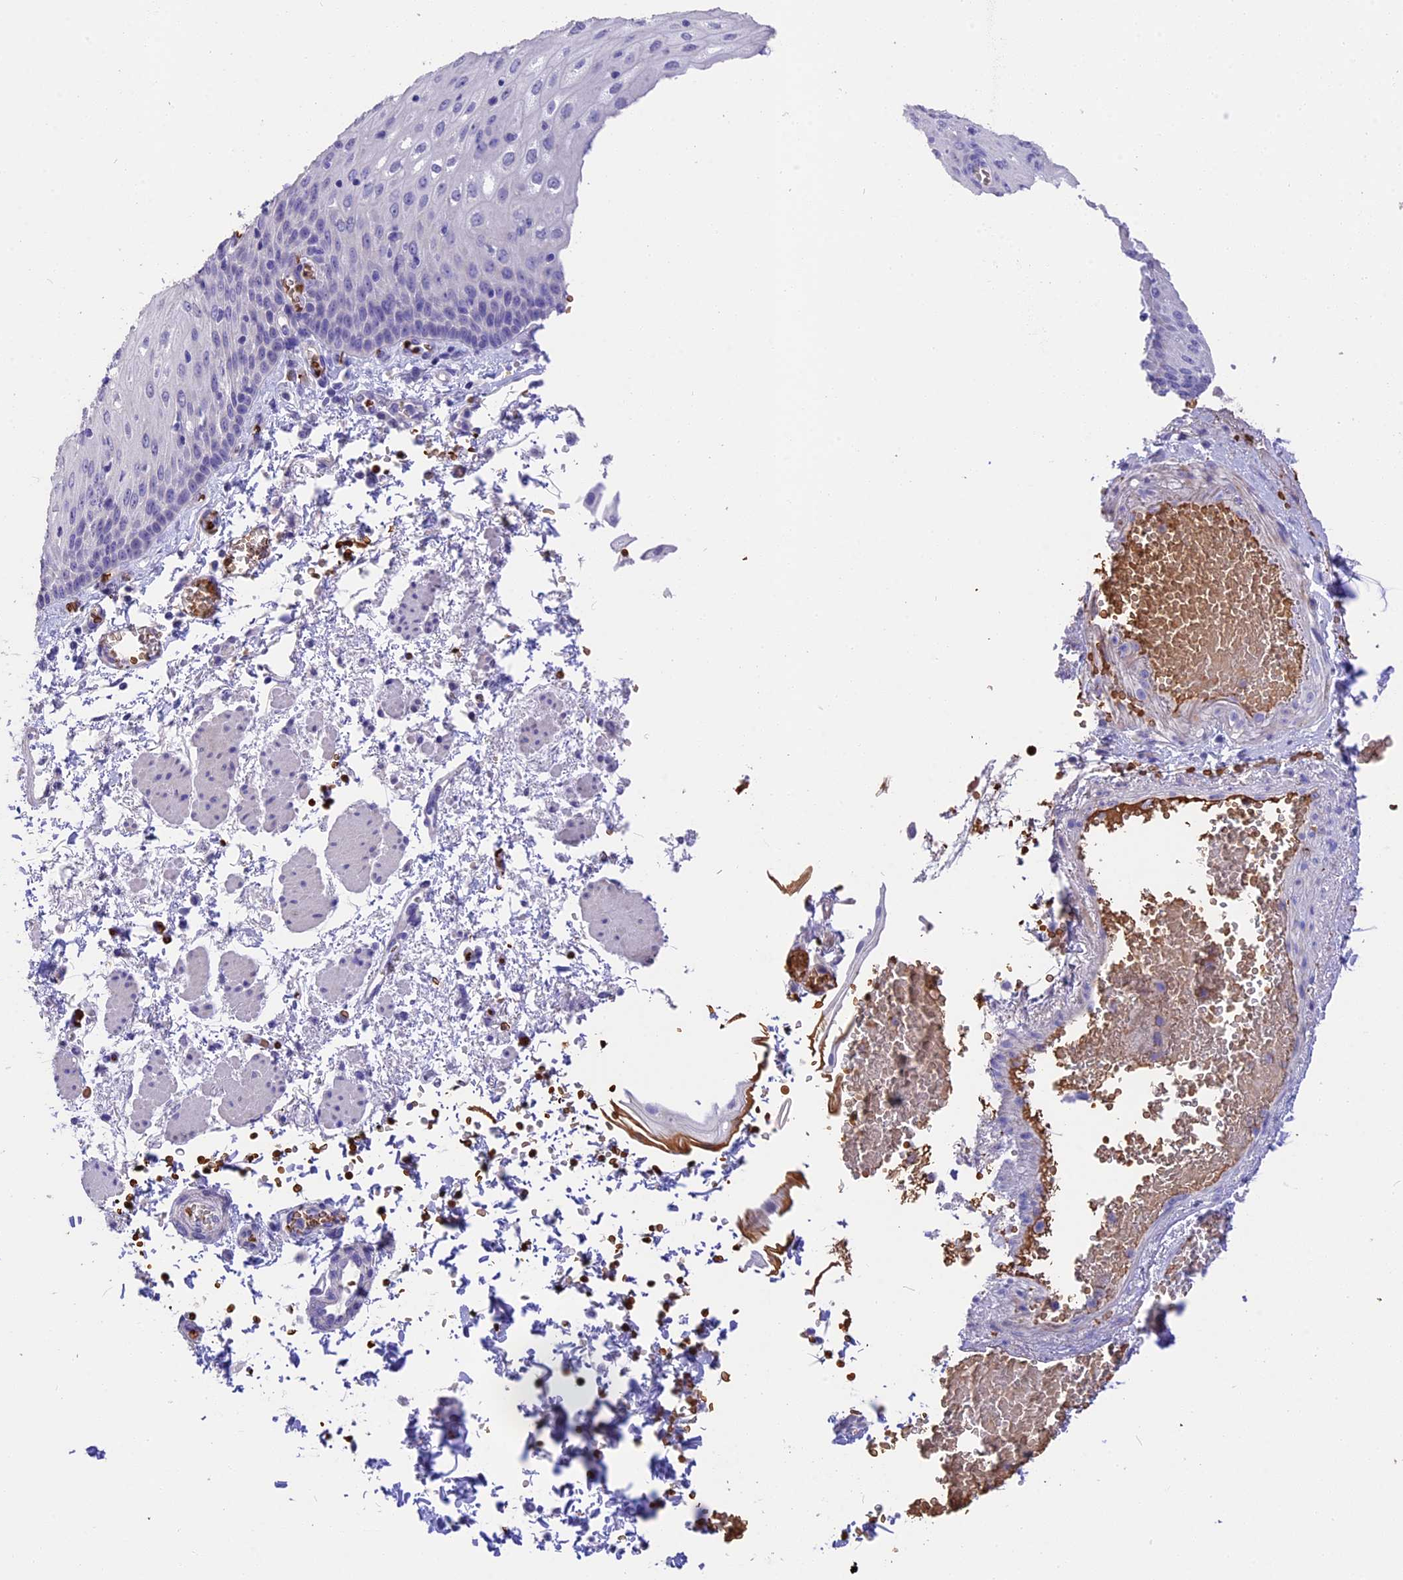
{"staining": {"intensity": "negative", "quantity": "none", "location": "none"}, "tissue": "esophagus", "cell_type": "Squamous epithelial cells", "image_type": "normal", "snomed": [{"axis": "morphology", "description": "Normal tissue, NOS"}, {"axis": "topography", "description": "Esophagus"}], "caption": "Histopathology image shows no protein positivity in squamous epithelial cells of benign esophagus.", "gene": "TNNC2", "patient": {"sex": "male", "age": 81}}